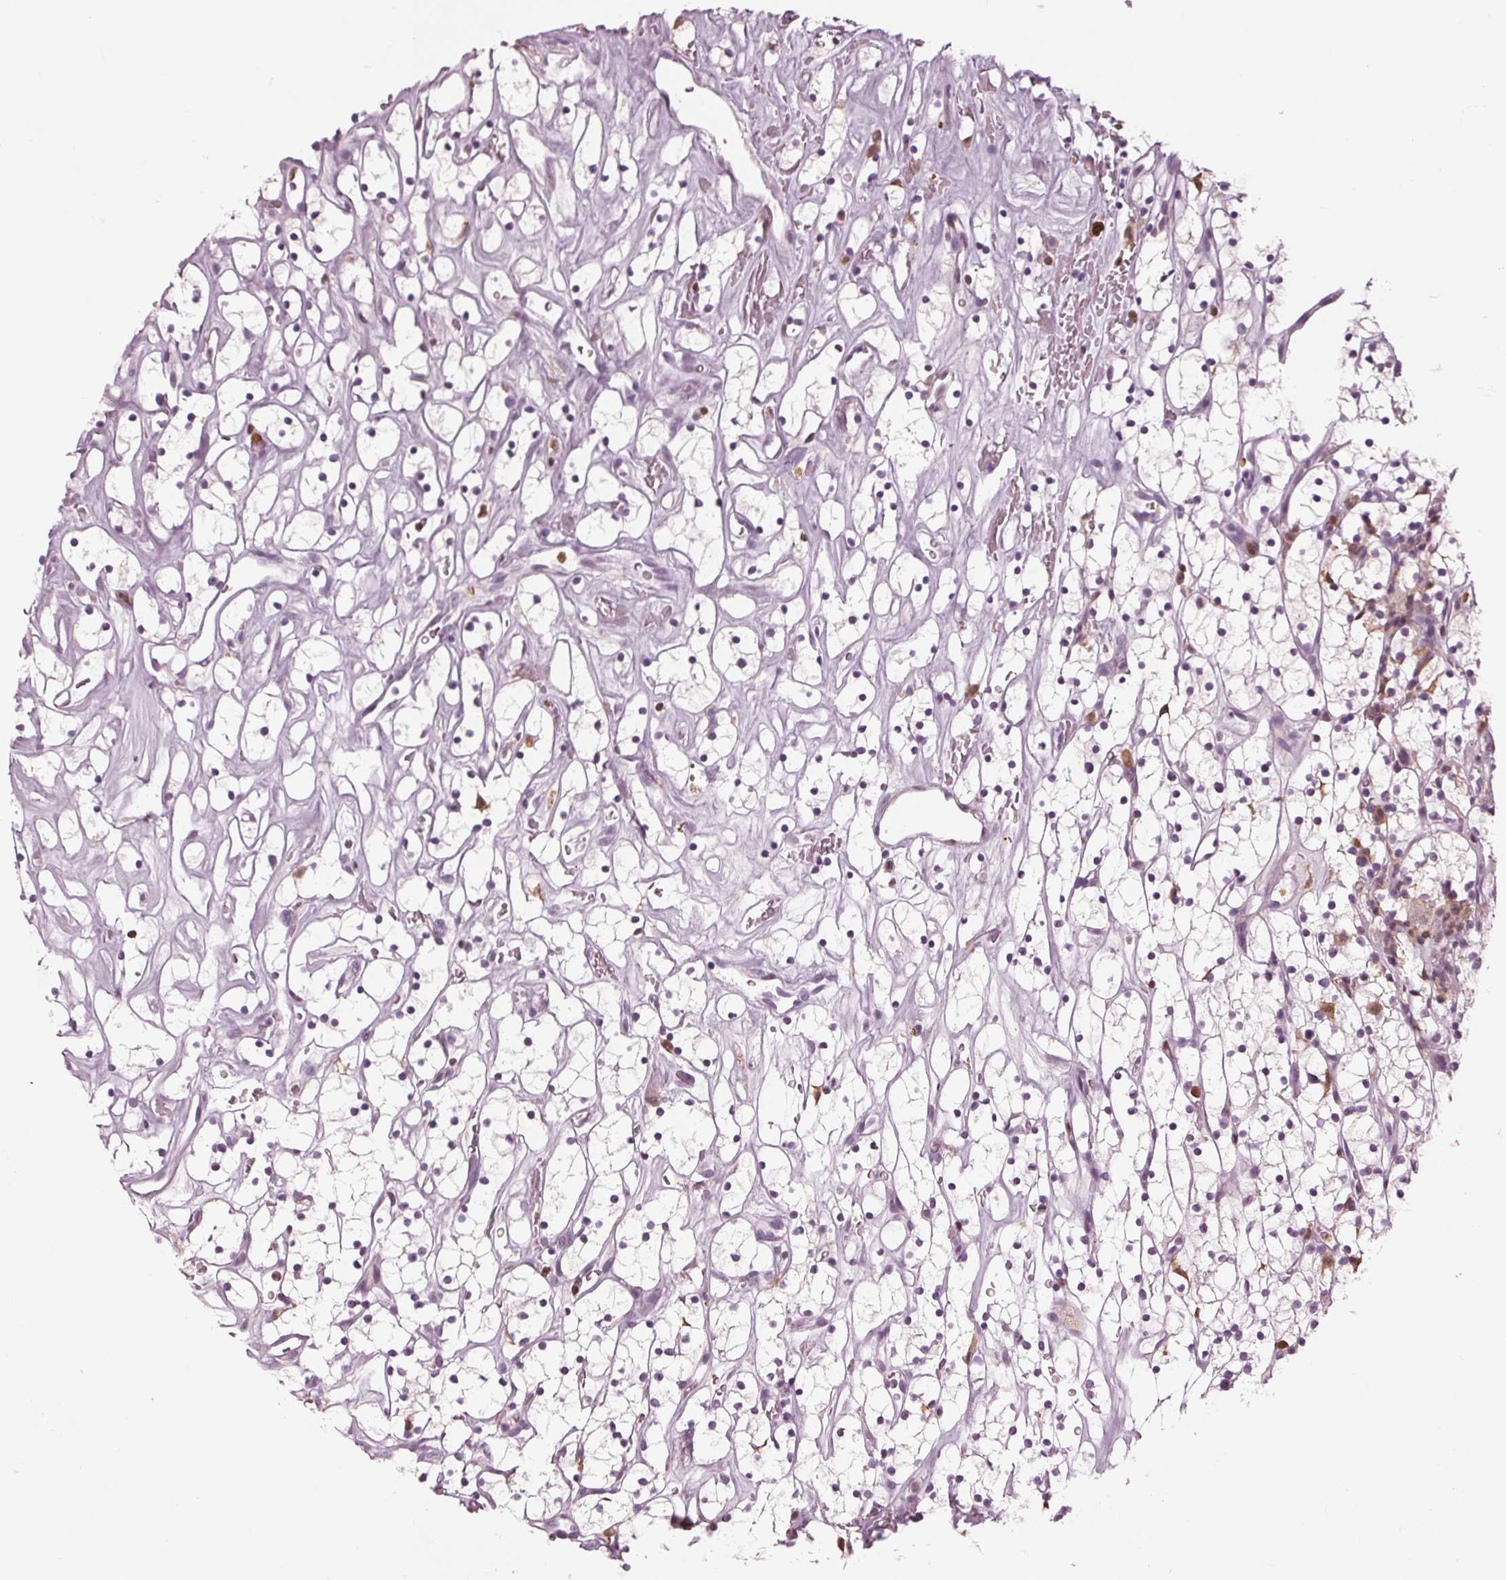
{"staining": {"intensity": "negative", "quantity": "none", "location": "none"}, "tissue": "renal cancer", "cell_type": "Tumor cells", "image_type": "cancer", "snomed": [{"axis": "morphology", "description": "Adenocarcinoma, NOS"}, {"axis": "topography", "description": "Kidney"}], "caption": "This is an IHC micrograph of human adenocarcinoma (renal). There is no staining in tumor cells.", "gene": "BTLA", "patient": {"sex": "female", "age": 64}}